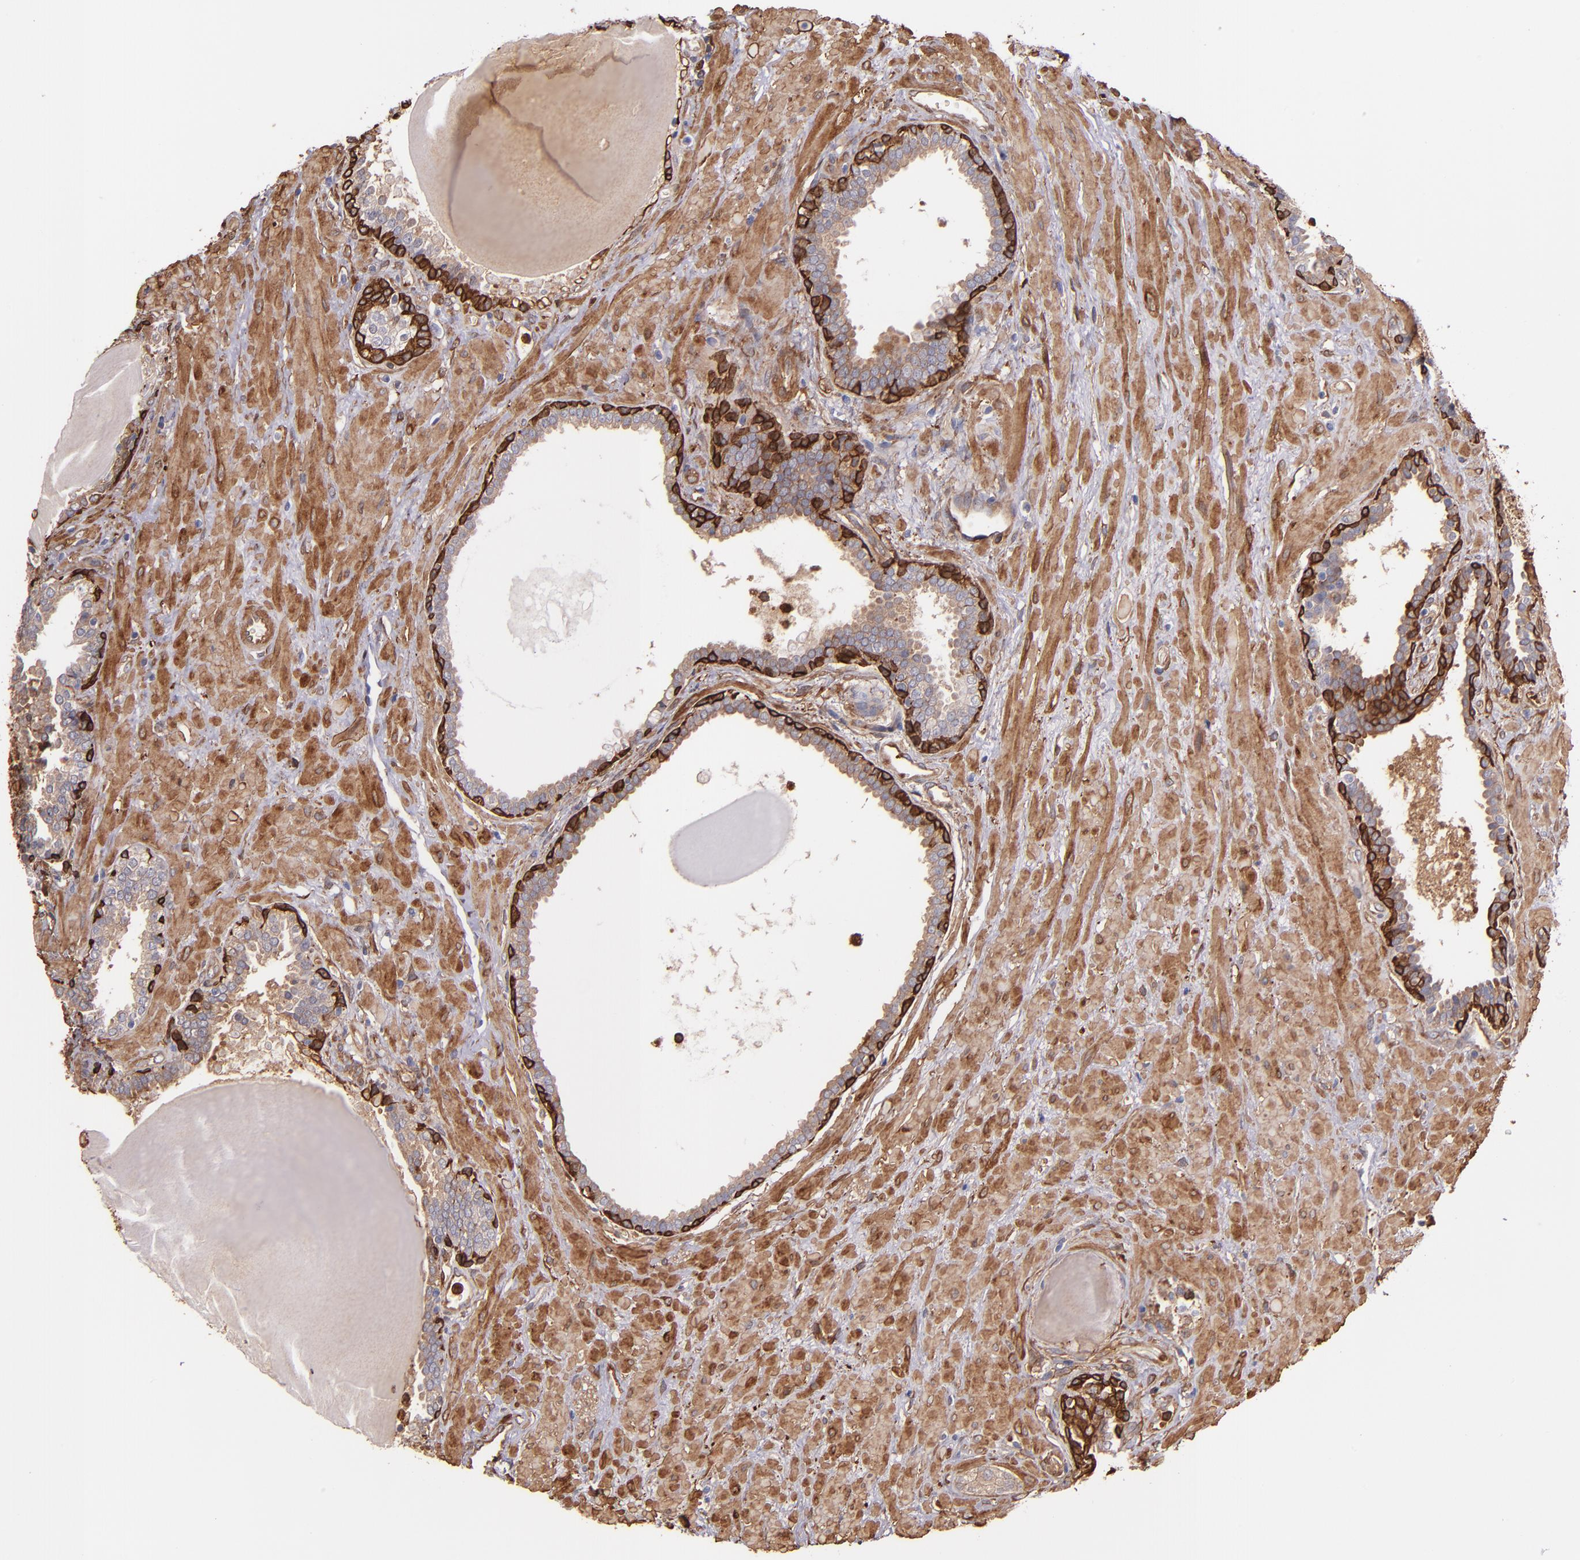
{"staining": {"intensity": "moderate", "quantity": "25%-75%", "location": "cytoplasmic/membranous"}, "tissue": "prostate", "cell_type": "Glandular cells", "image_type": "normal", "snomed": [{"axis": "morphology", "description": "Normal tissue, NOS"}, {"axis": "topography", "description": "Prostate"}], "caption": "DAB immunohistochemical staining of benign prostate displays moderate cytoplasmic/membranous protein positivity in about 25%-75% of glandular cells.", "gene": "VCL", "patient": {"sex": "male", "age": 51}}